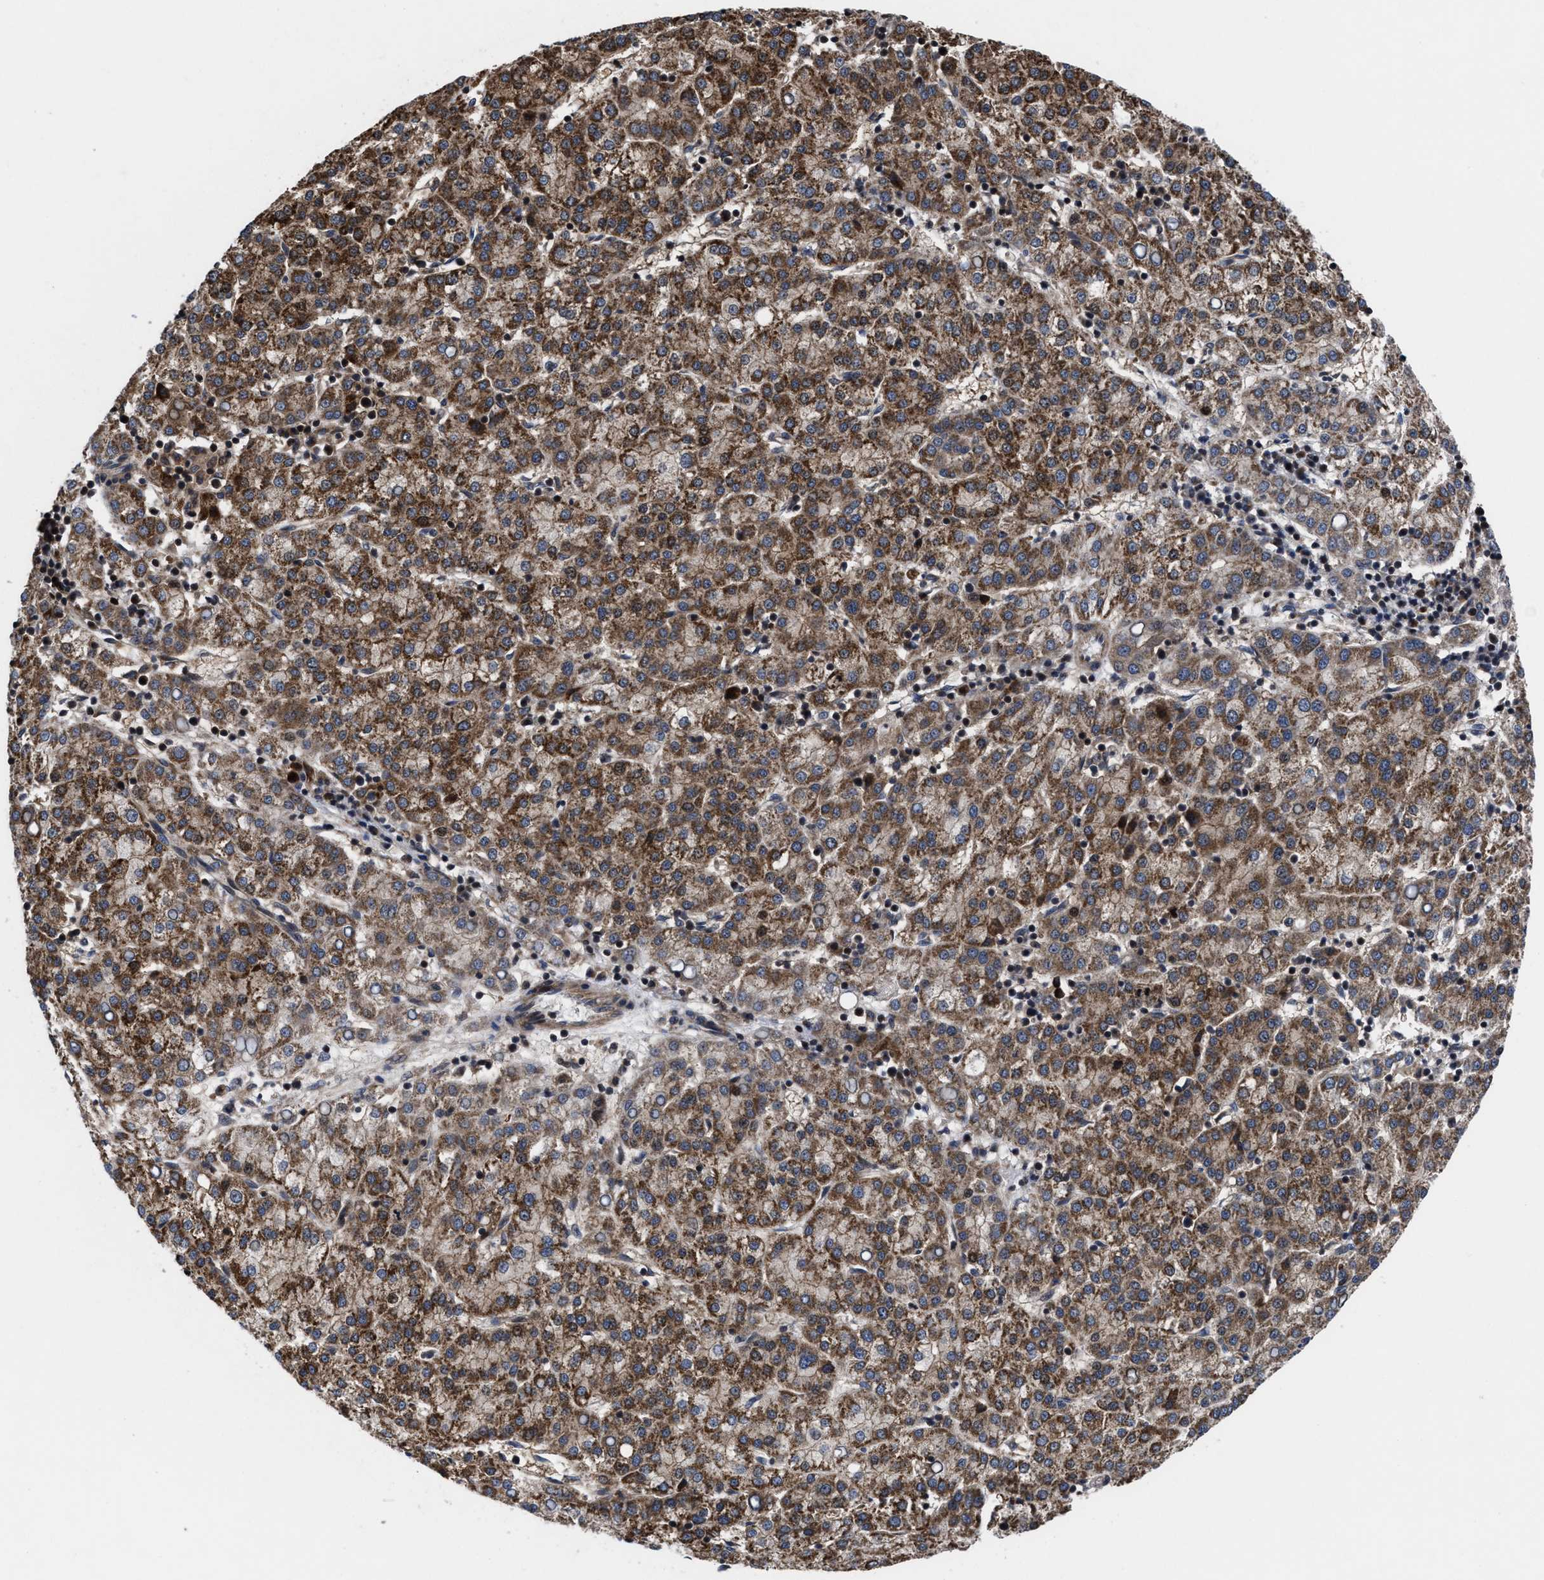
{"staining": {"intensity": "moderate", "quantity": ">75%", "location": "cytoplasmic/membranous"}, "tissue": "liver cancer", "cell_type": "Tumor cells", "image_type": "cancer", "snomed": [{"axis": "morphology", "description": "Carcinoma, Hepatocellular, NOS"}, {"axis": "topography", "description": "Liver"}], "caption": "Immunohistochemistry (IHC) (DAB) staining of liver cancer demonstrates moderate cytoplasmic/membranous protein positivity in approximately >75% of tumor cells.", "gene": "MRPL50", "patient": {"sex": "female", "age": 58}}